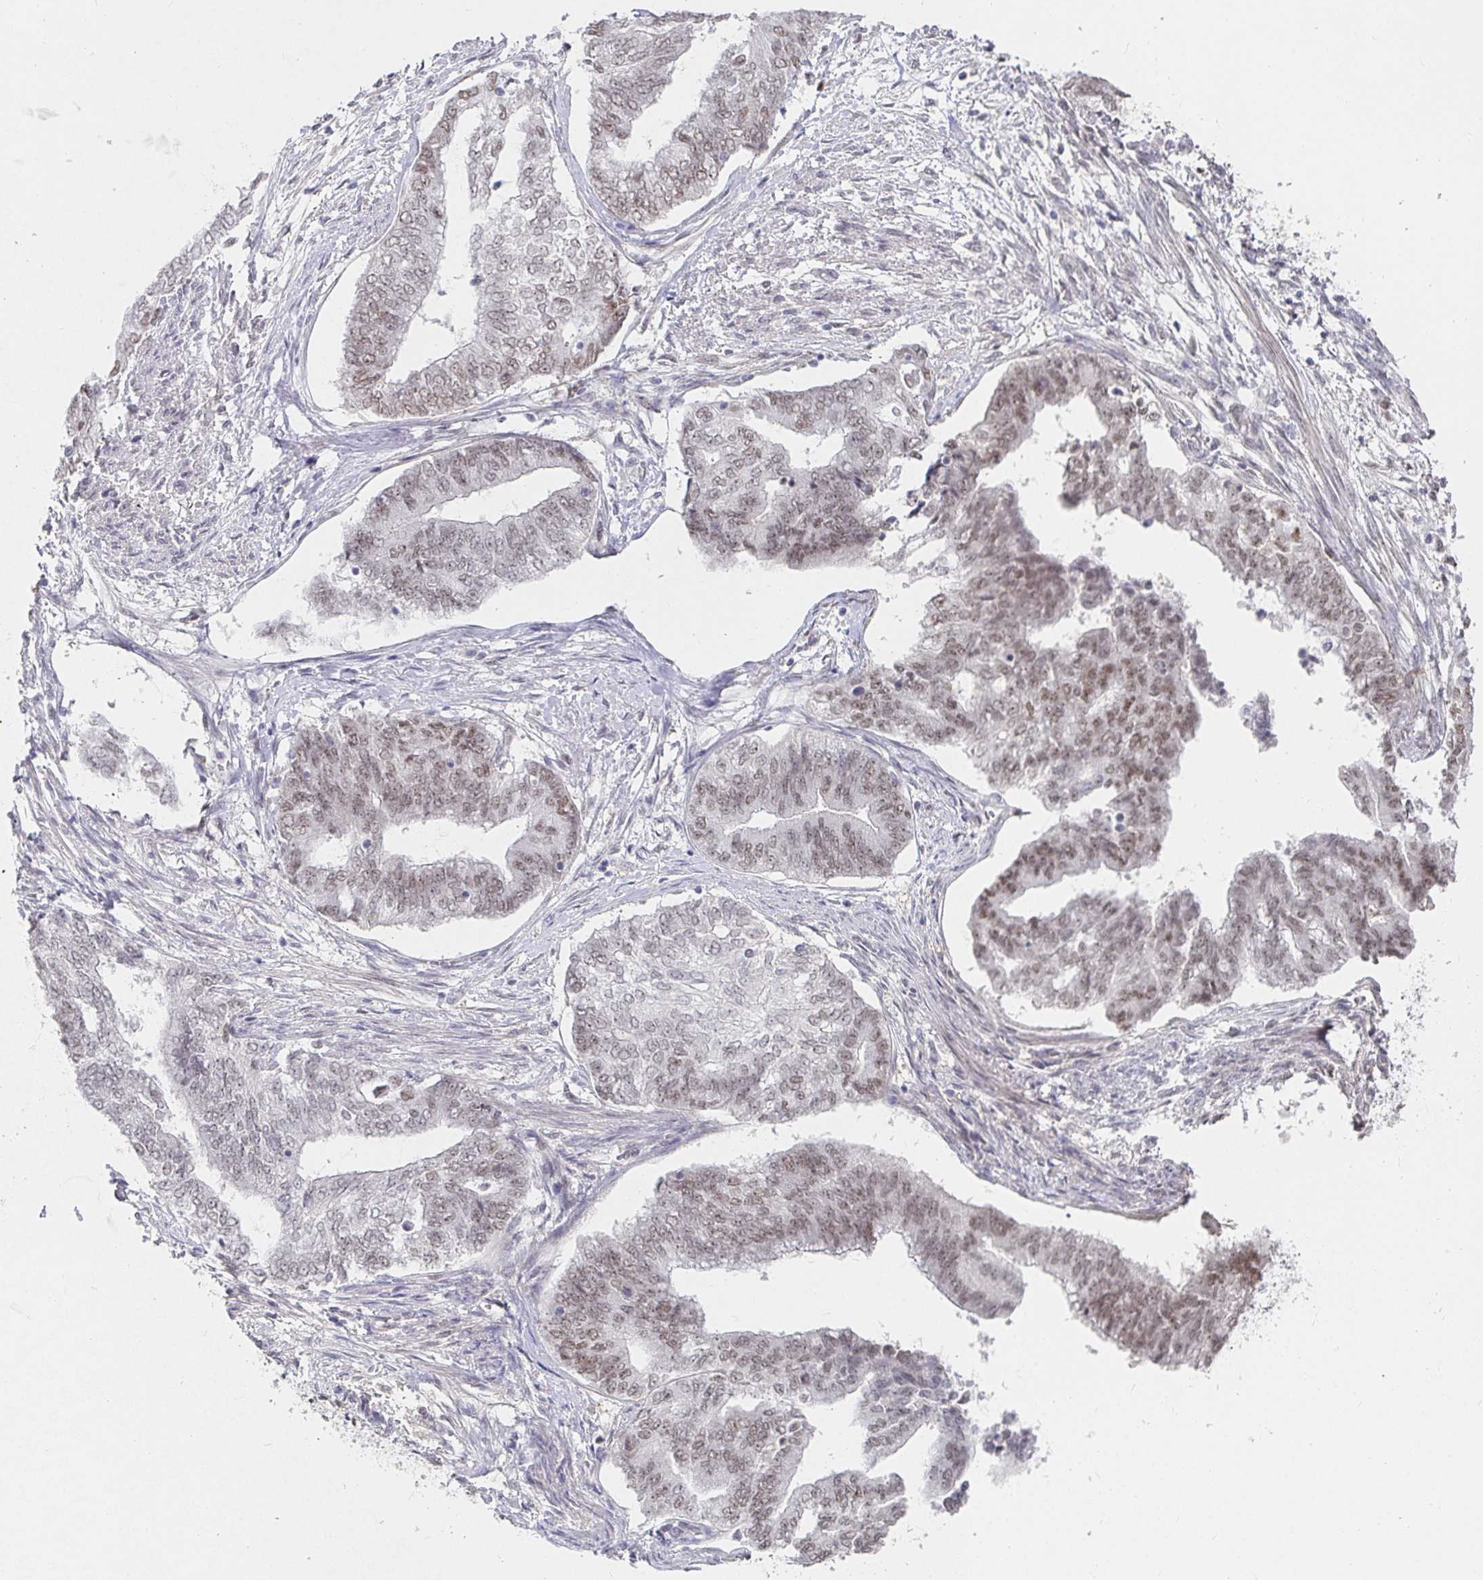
{"staining": {"intensity": "weak", "quantity": ">75%", "location": "nuclear"}, "tissue": "endometrial cancer", "cell_type": "Tumor cells", "image_type": "cancer", "snomed": [{"axis": "morphology", "description": "Adenocarcinoma, NOS"}, {"axis": "topography", "description": "Endometrium"}], "caption": "About >75% of tumor cells in adenocarcinoma (endometrial) exhibit weak nuclear protein expression as visualized by brown immunohistochemical staining.", "gene": "RCOR1", "patient": {"sex": "female", "age": 65}}